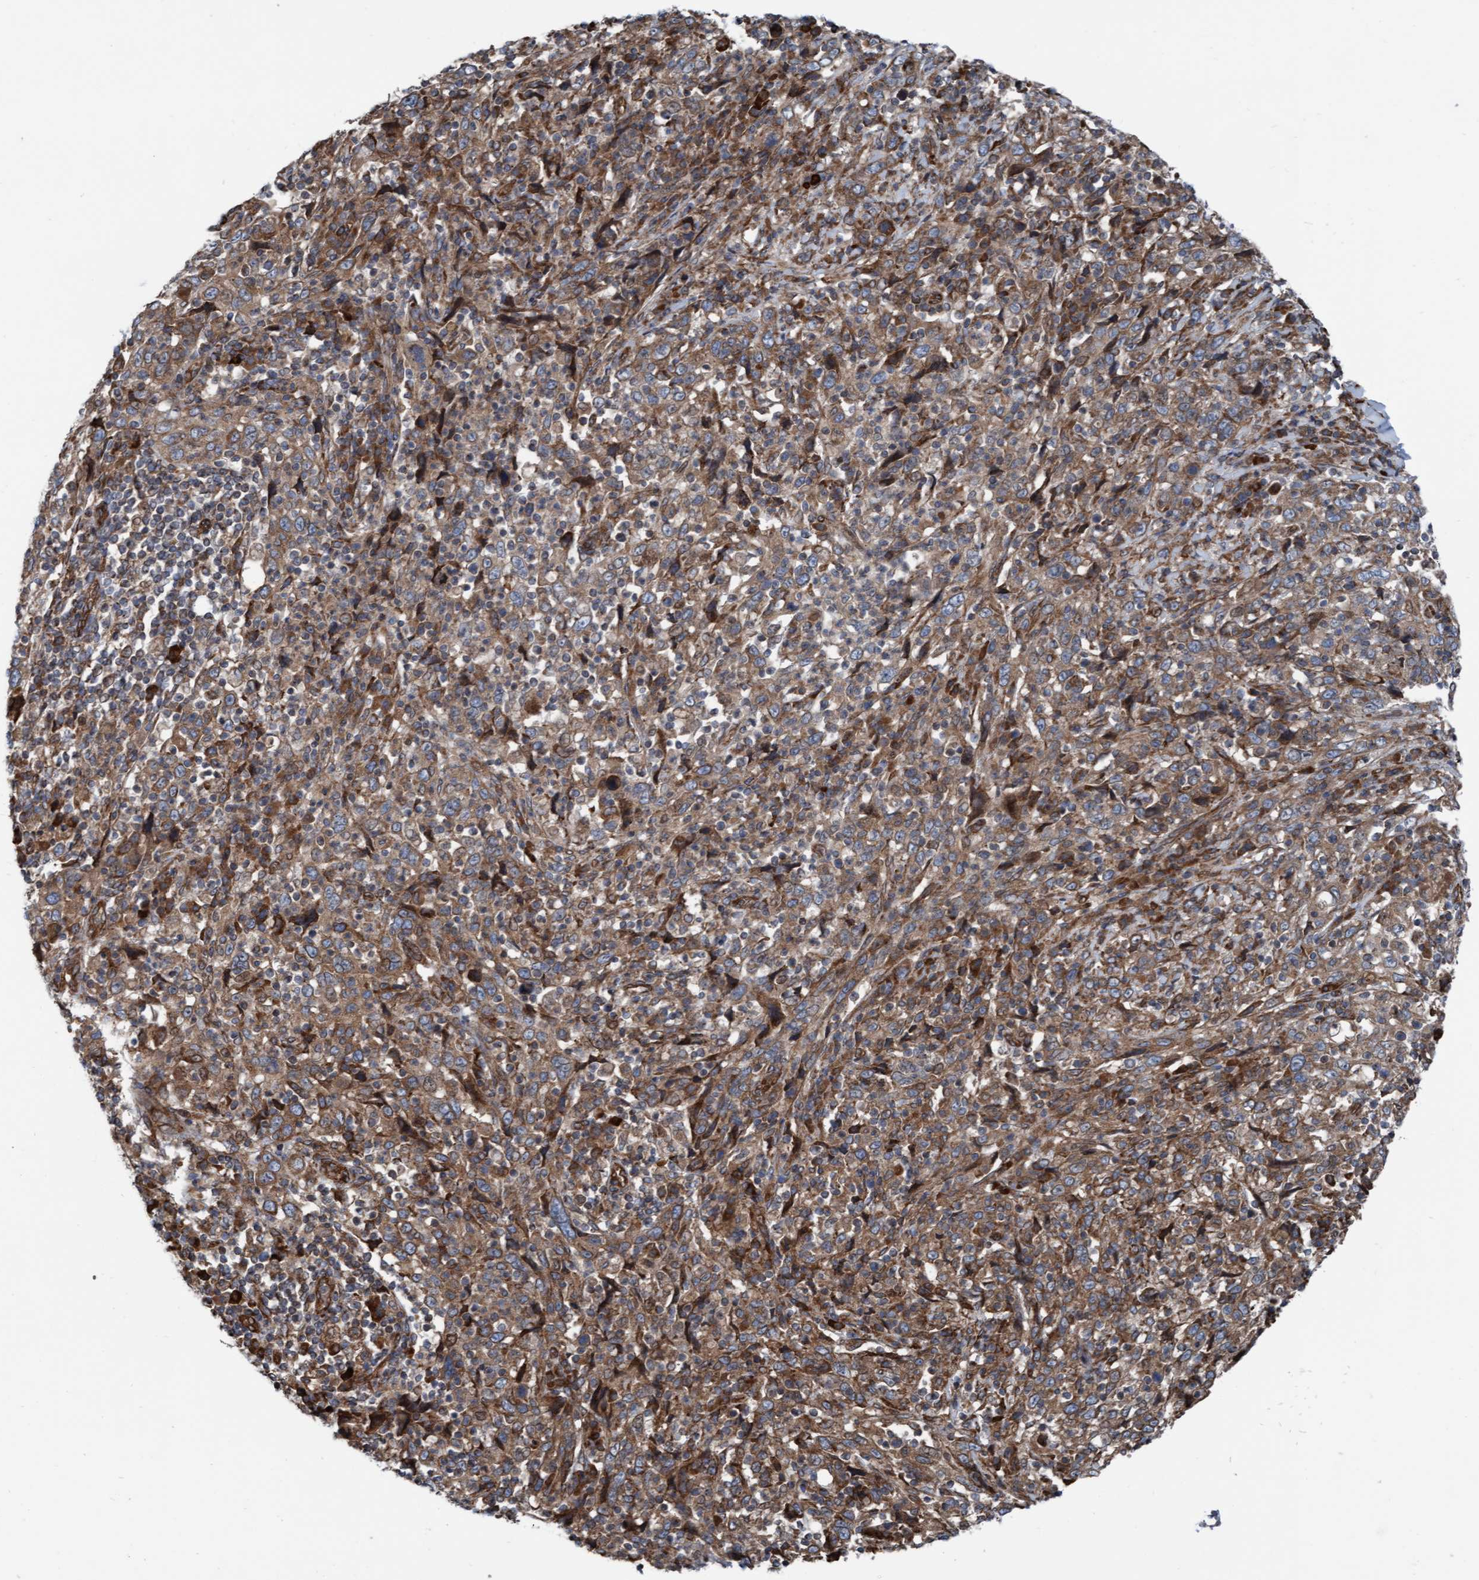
{"staining": {"intensity": "moderate", "quantity": ">75%", "location": "cytoplasmic/membranous"}, "tissue": "cervical cancer", "cell_type": "Tumor cells", "image_type": "cancer", "snomed": [{"axis": "morphology", "description": "Squamous cell carcinoma, NOS"}, {"axis": "topography", "description": "Cervix"}], "caption": "This is an image of immunohistochemistry staining of cervical squamous cell carcinoma, which shows moderate staining in the cytoplasmic/membranous of tumor cells.", "gene": "RAP1GAP2", "patient": {"sex": "female", "age": 46}}